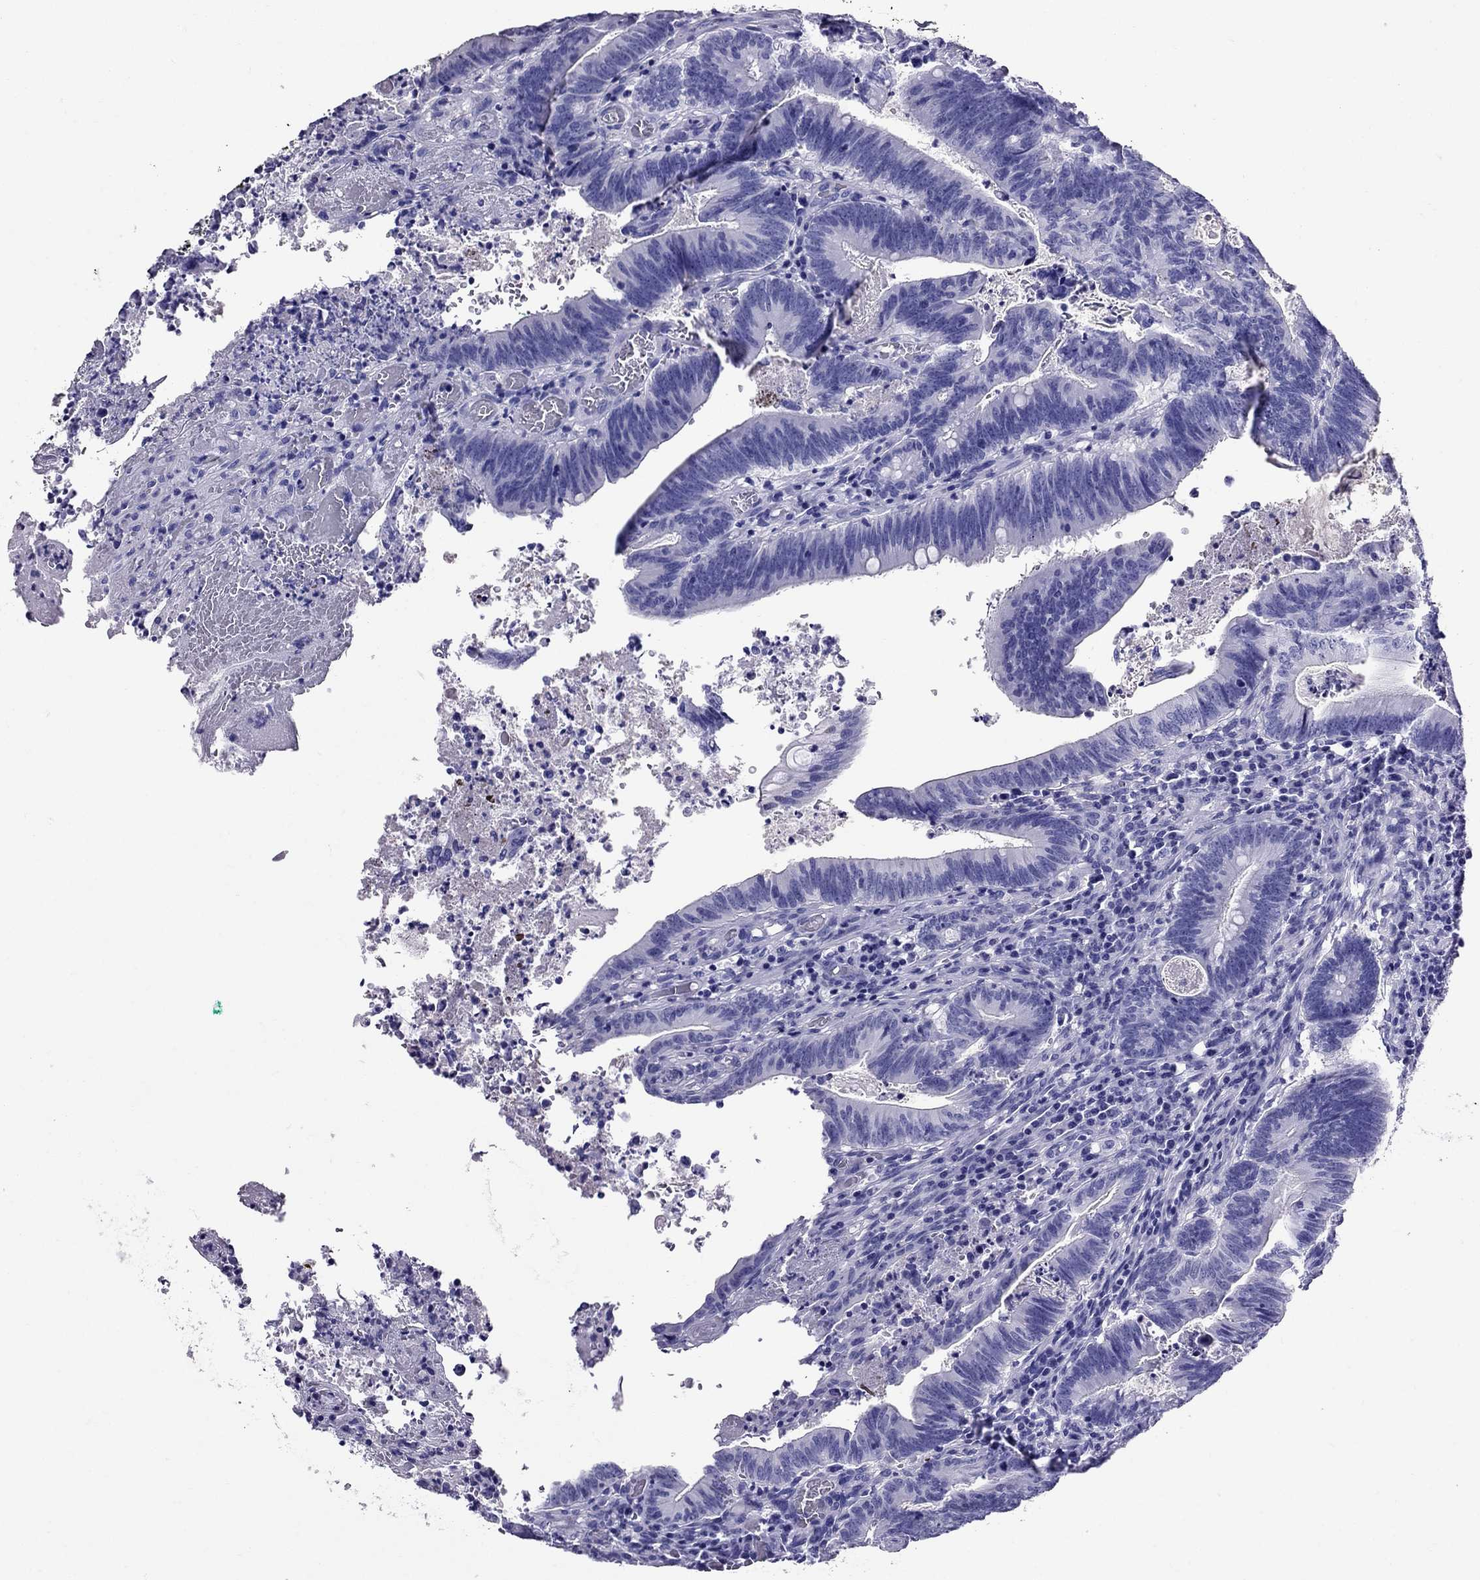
{"staining": {"intensity": "negative", "quantity": "none", "location": "none"}, "tissue": "colorectal cancer", "cell_type": "Tumor cells", "image_type": "cancer", "snomed": [{"axis": "morphology", "description": "Adenocarcinoma, NOS"}, {"axis": "topography", "description": "Colon"}], "caption": "A histopathology image of human colorectal adenocarcinoma is negative for staining in tumor cells. (Brightfield microscopy of DAB immunohistochemistry at high magnification).", "gene": "AVPR1B", "patient": {"sex": "female", "age": 70}}